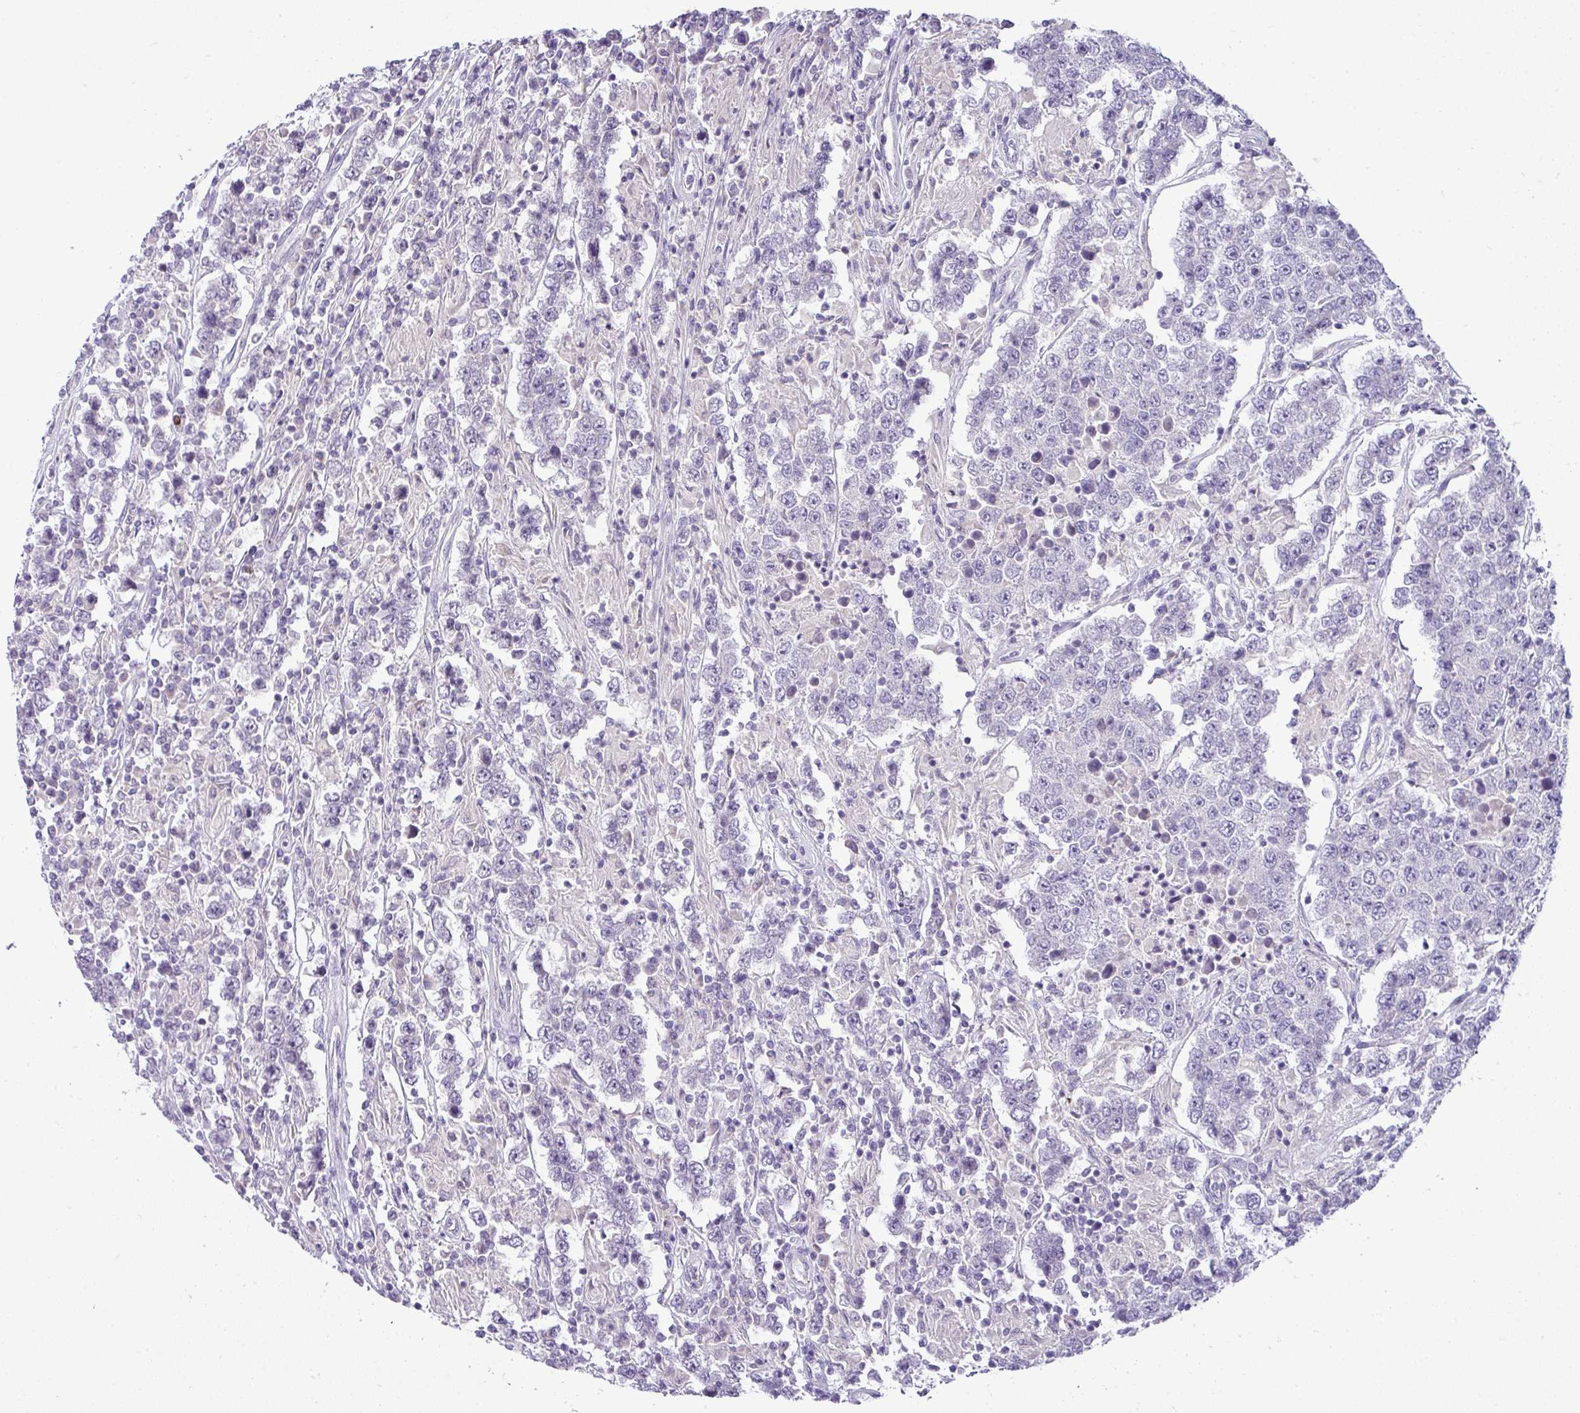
{"staining": {"intensity": "negative", "quantity": "none", "location": "none"}, "tissue": "testis cancer", "cell_type": "Tumor cells", "image_type": "cancer", "snomed": [{"axis": "morphology", "description": "Normal tissue, NOS"}, {"axis": "morphology", "description": "Urothelial carcinoma, High grade"}, {"axis": "morphology", "description": "Seminoma, NOS"}, {"axis": "morphology", "description": "Carcinoma, Embryonal, NOS"}, {"axis": "topography", "description": "Urinary bladder"}, {"axis": "topography", "description": "Testis"}], "caption": "Immunohistochemistry image of neoplastic tissue: human embryonal carcinoma (testis) stained with DAB shows no significant protein positivity in tumor cells.", "gene": "HBEGF", "patient": {"sex": "male", "age": 41}}